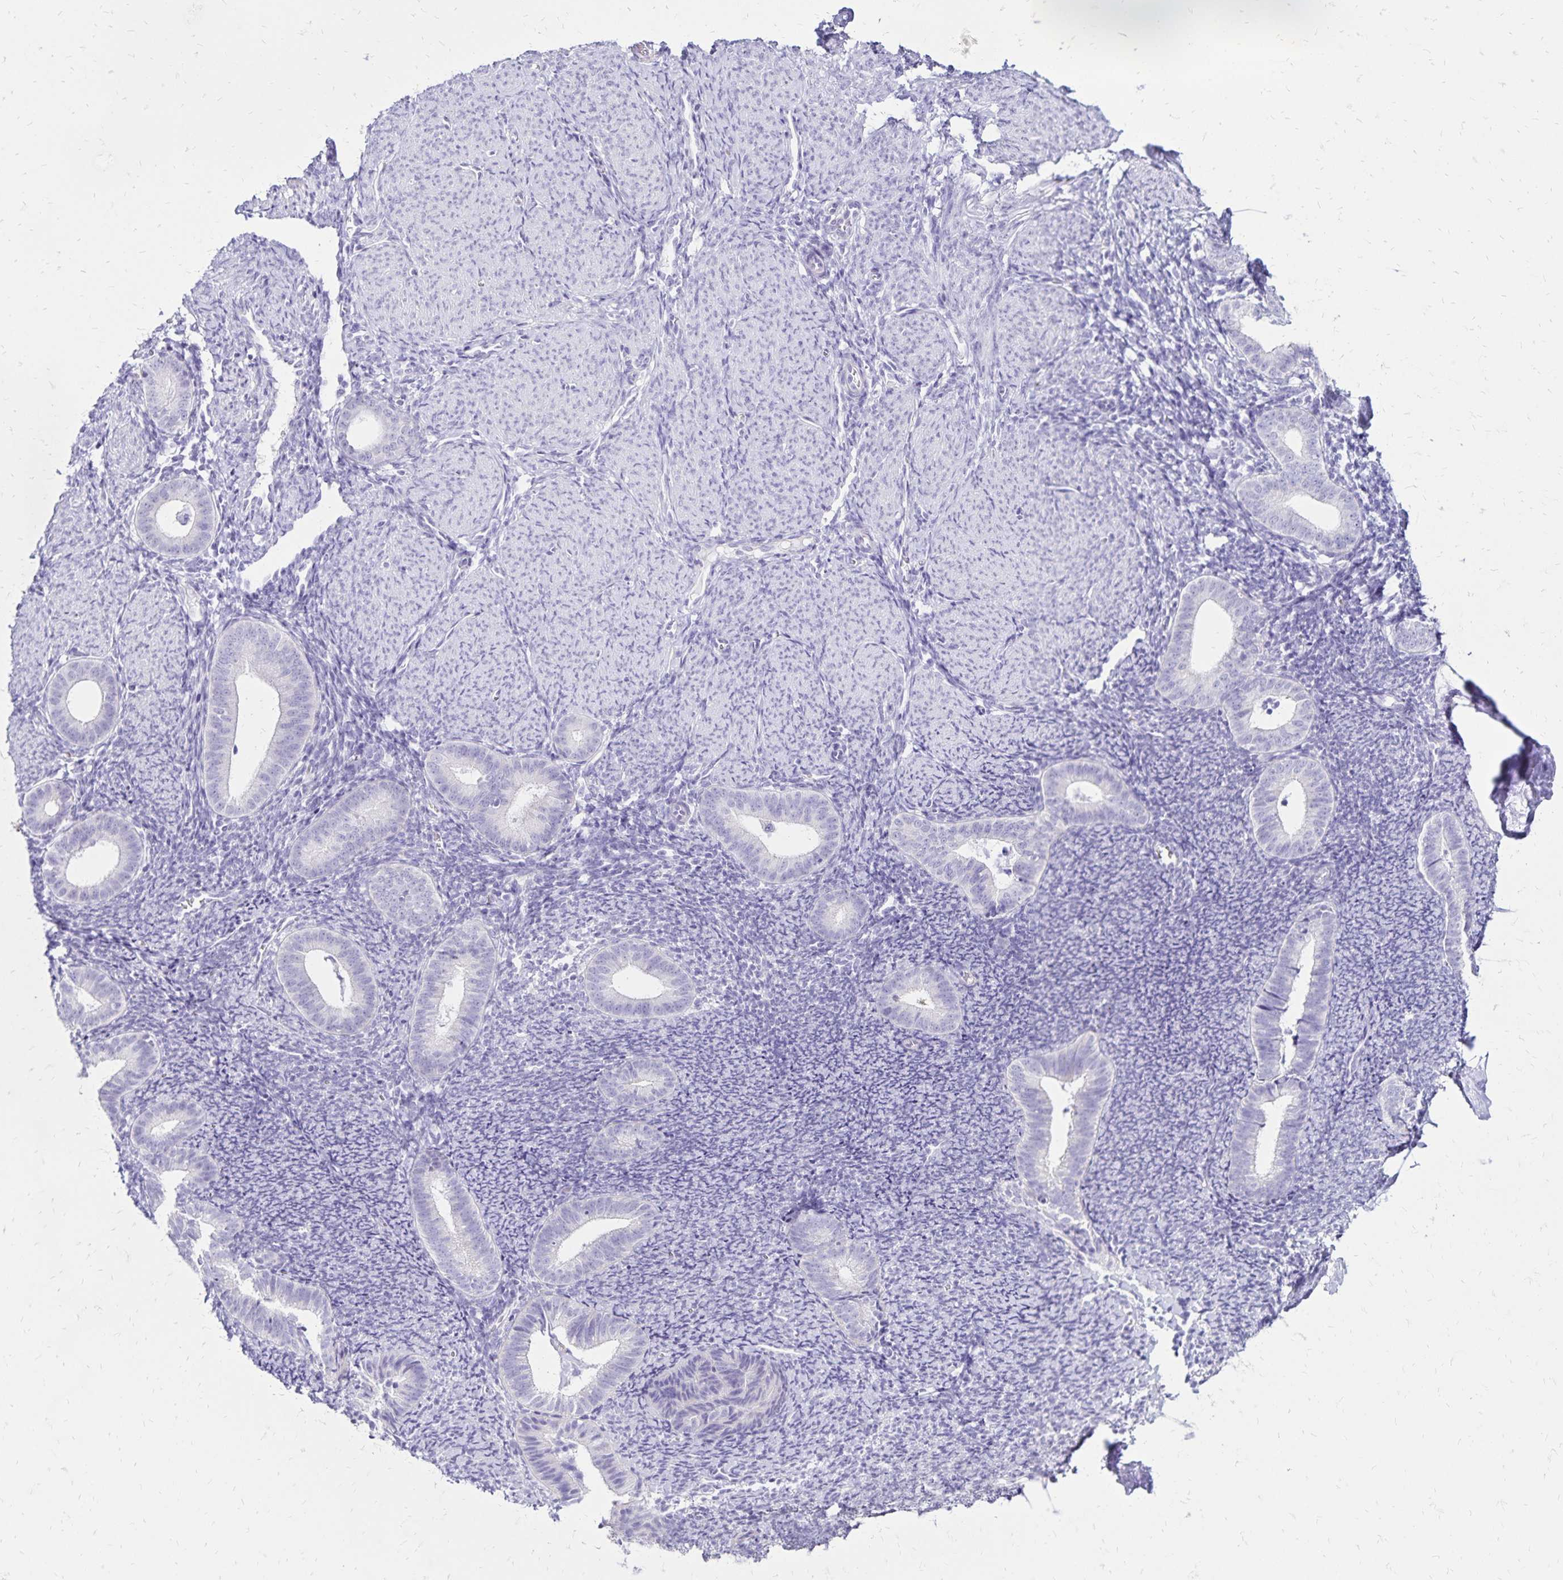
{"staining": {"intensity": "negative", "quantity": "none", "location": "none"}, "tissue": "endometrium", "cell_type": "Cells in endometrial stroma", "image_type": "normal", "snomed": [{"axis": "morphology", "description": "Normal tissue, NOS"}, {"axis": "topography", "description": "Endometrium"}], "caption": "This photomicrograph is of benign endometrium stained with IHC to label a protein in brown with the nuclei are counter-stained blue. There is no positivity in cells in endometrial stroma.", "gene": "LIN28B", "patient": {"sex": "female", "age": 39}}